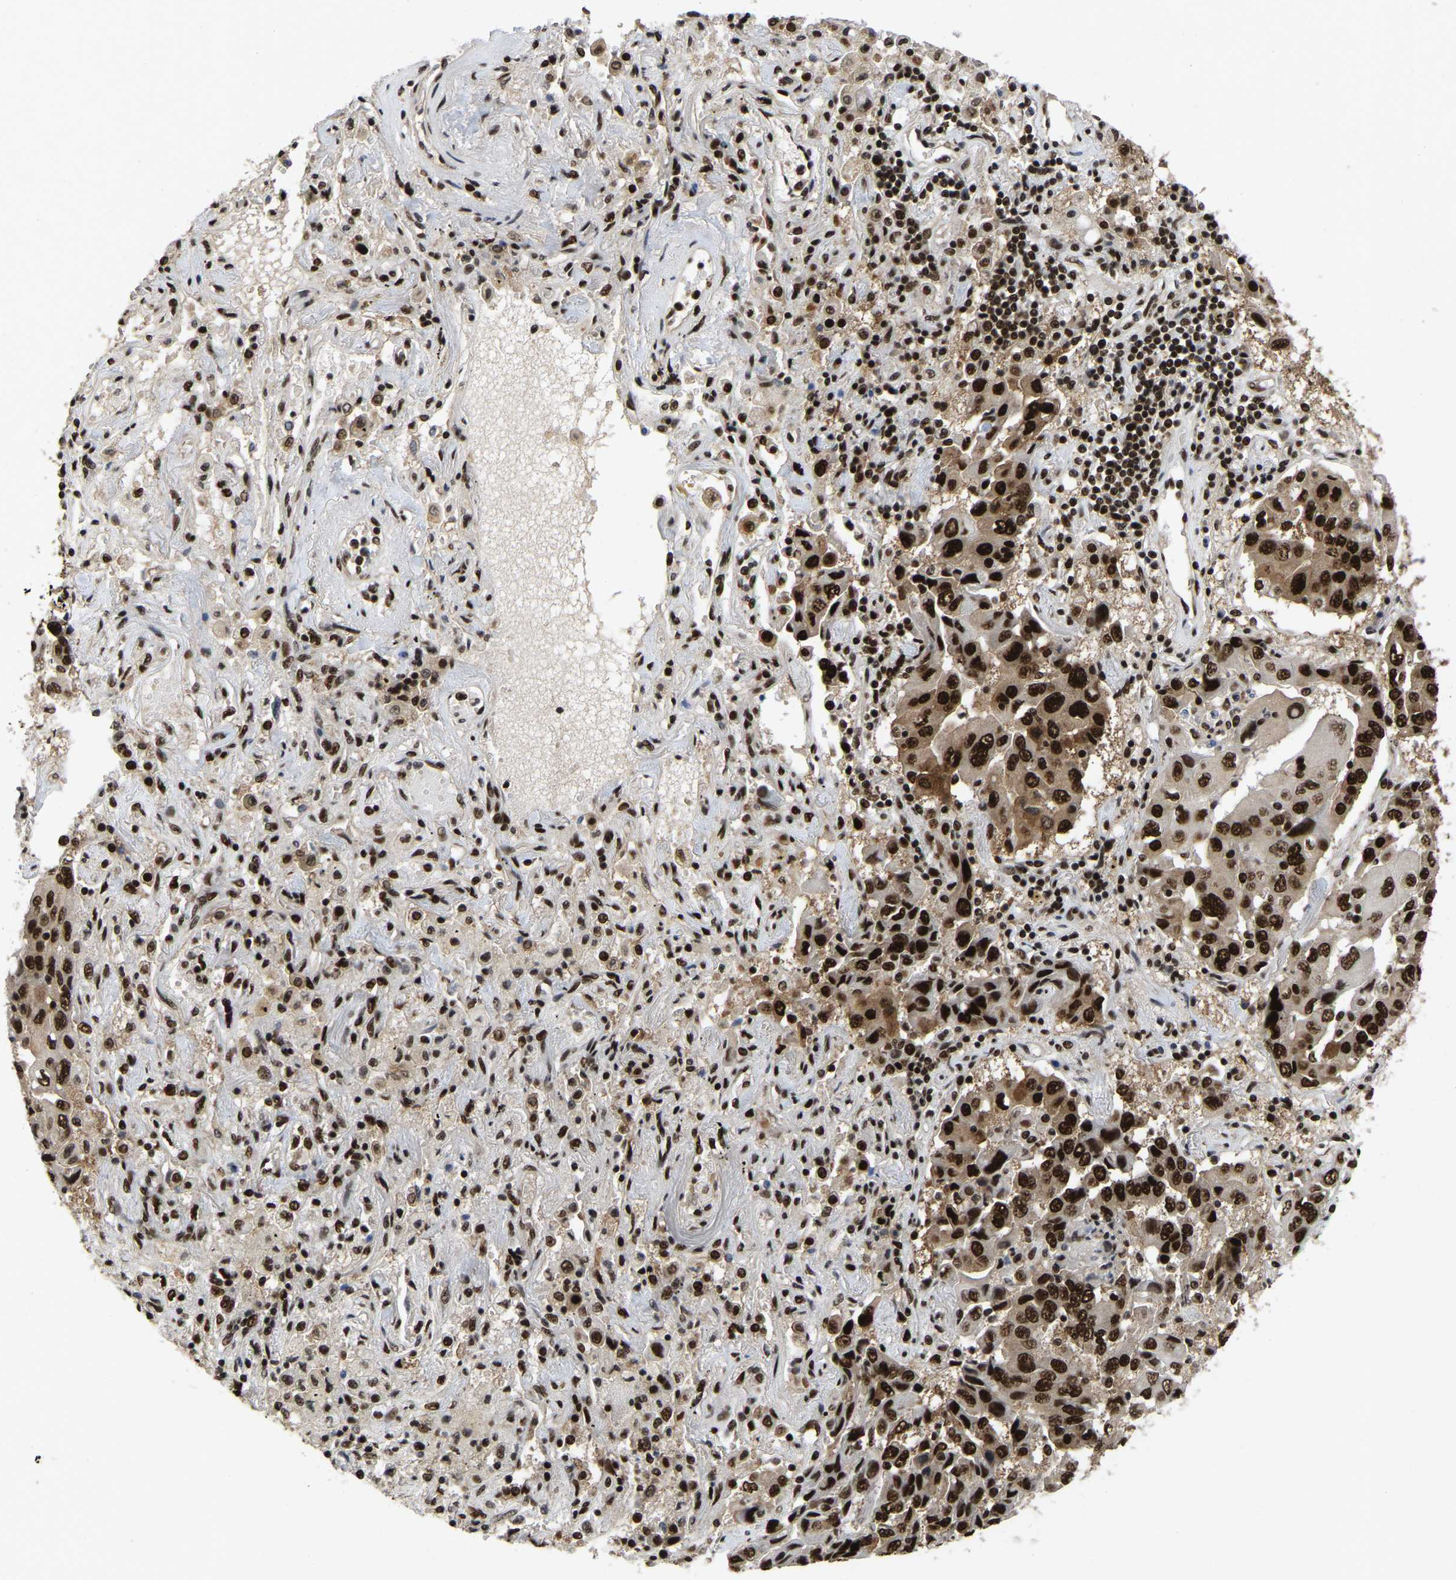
{"staining": {"intensity": "strong", "quantity": ">75%", "location": "nuclear"}, "tissue": "lung cancer", "cell_type": "Tumor cells", "image_type": "cancer", "snomed": [{"axis": "morphology", "description": "Adenocarcinoma, NOS"}, {"axis": "topography", "description": "Lung"}], "caption": "Brown immunohistochemical staining in adenocarcinoma (lung) exhibits strong nuclear positivity in approximately >75% of tumor cells.", "gene": "TBL1XR1", "patient": {"sex": "female", "age": 65}}